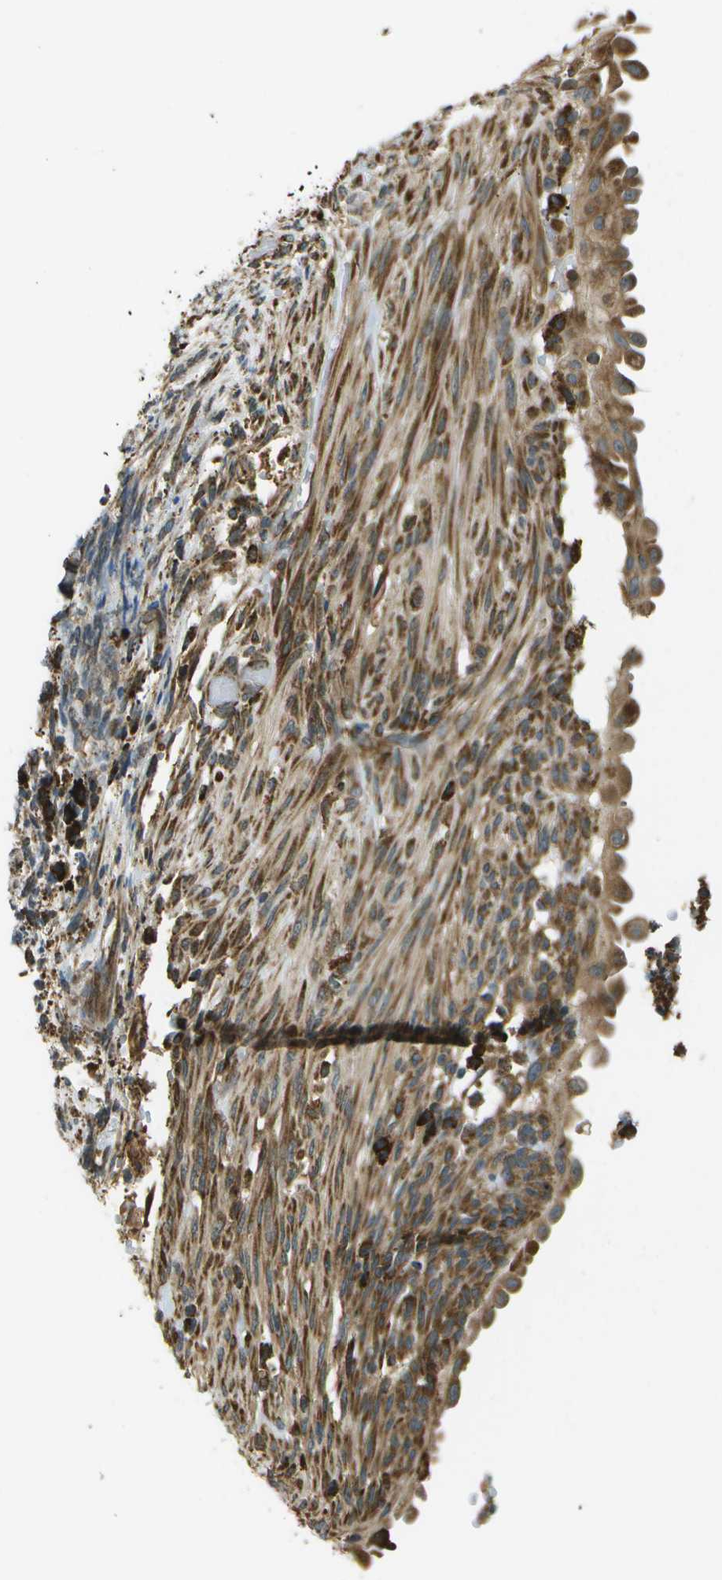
{"staining": {"intensity": "strong", "quantity": ">75%", "location": "cytoplasmic/membranous"}, "tissue": "endometrial cancer", "cell_type": "Tumor cells", "image_type": "cancer", "snomed": [{"axis": "morphology", "description": "Adenocarcinoma, NOS"}, {"axis": "topography", "description": "Endometrium"}], "caption": "Endometrial cancer (adenocarcinoma) stained for a protein (brown) shows strong cytoplasmic/membranous positive staining in approximately >75% of tumor cells.", "gene": "USP30", "patient": {"sex": "female", "age": 58}}